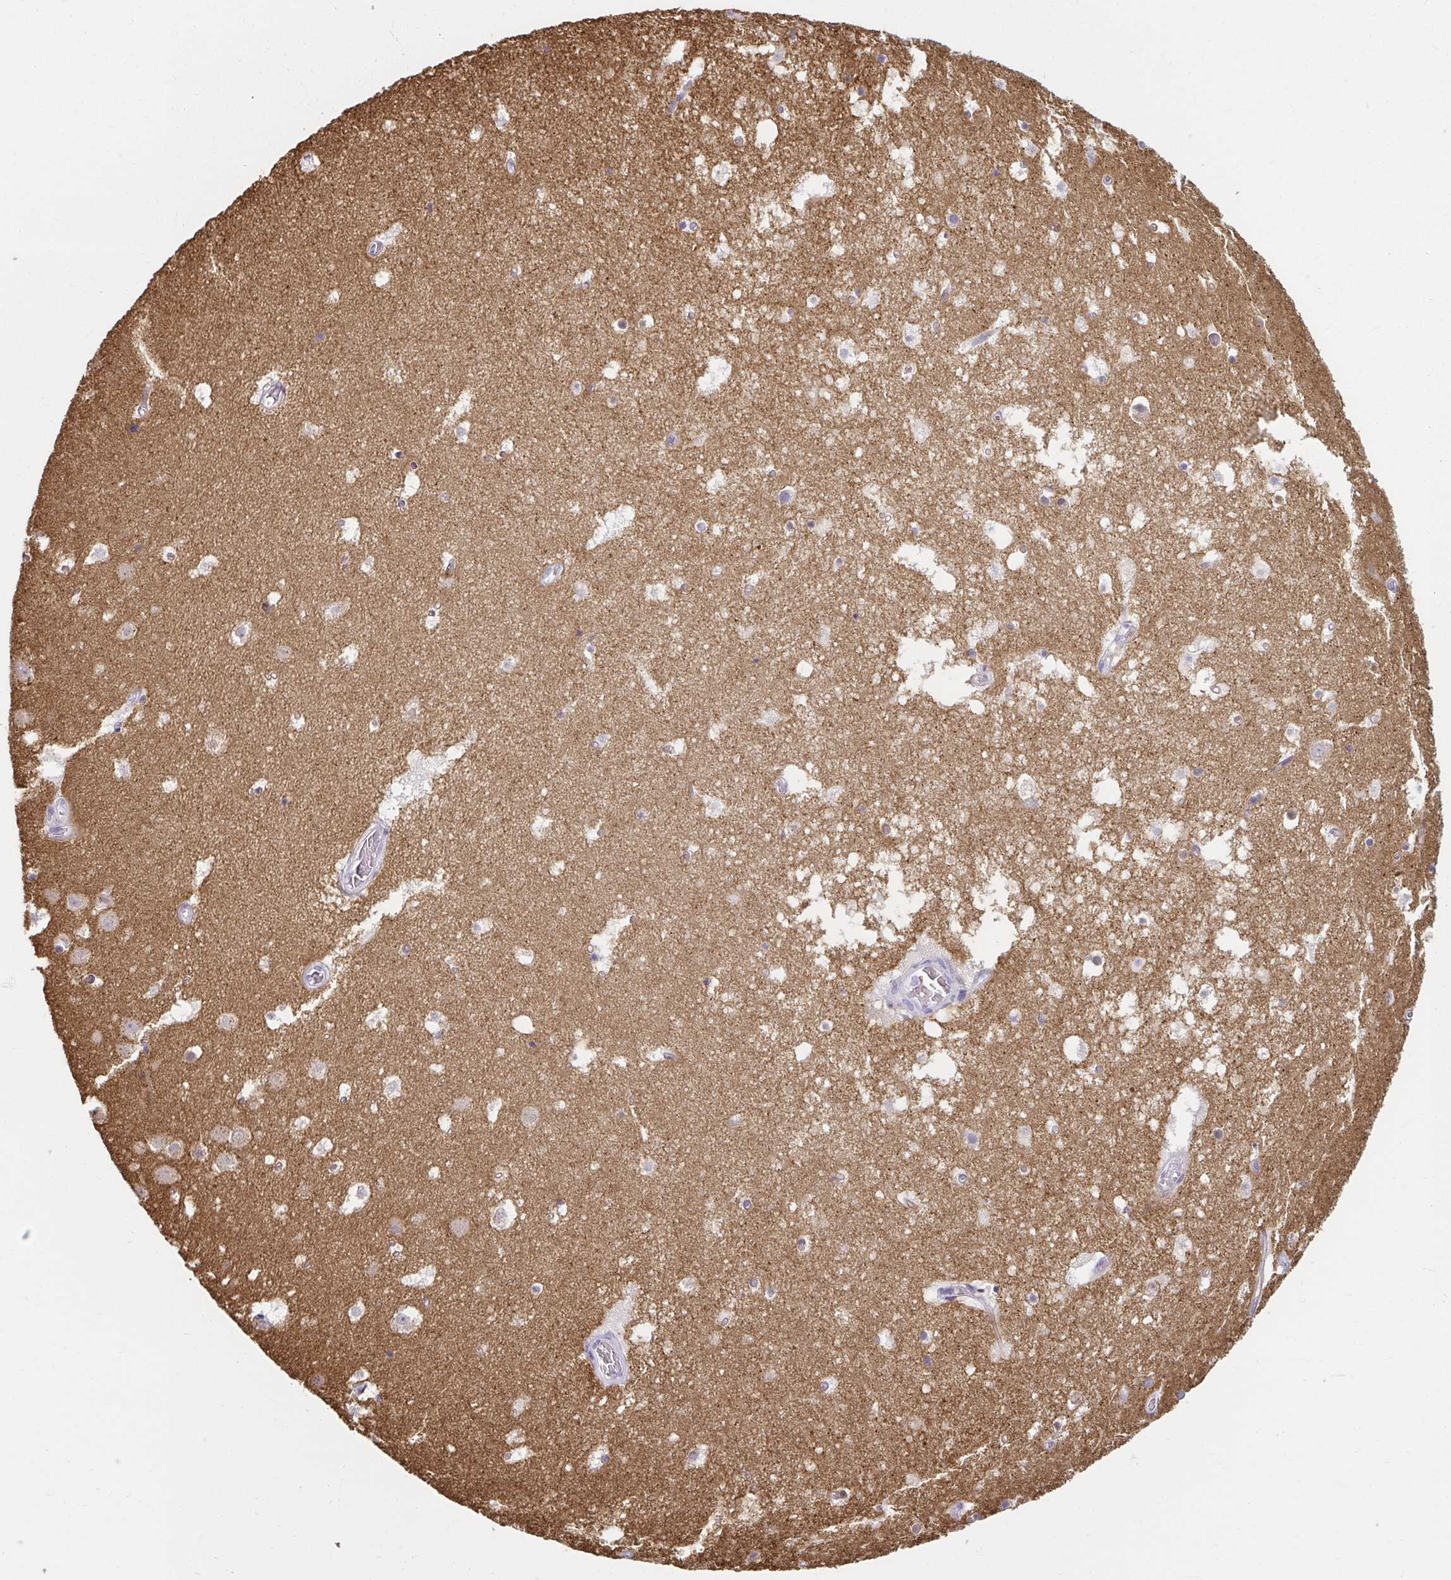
{"staining": {"intensity": "negative", "quantity": "none", "location": "none"}, "tissue": "hippocampus", "cell_type": "Glial cells", "image_type": "normal", "snomed": [{"axis": "morphology", "description": "Normal tissue, NOS"}, {"axis": "topography", "description": "Hippocampus"}], "caption": "The photomicrograph exhibits no significant staining in glial cells of hippocampus.", "gene": "PDE2A", "patient": {"sex": "female", "age": 52}}